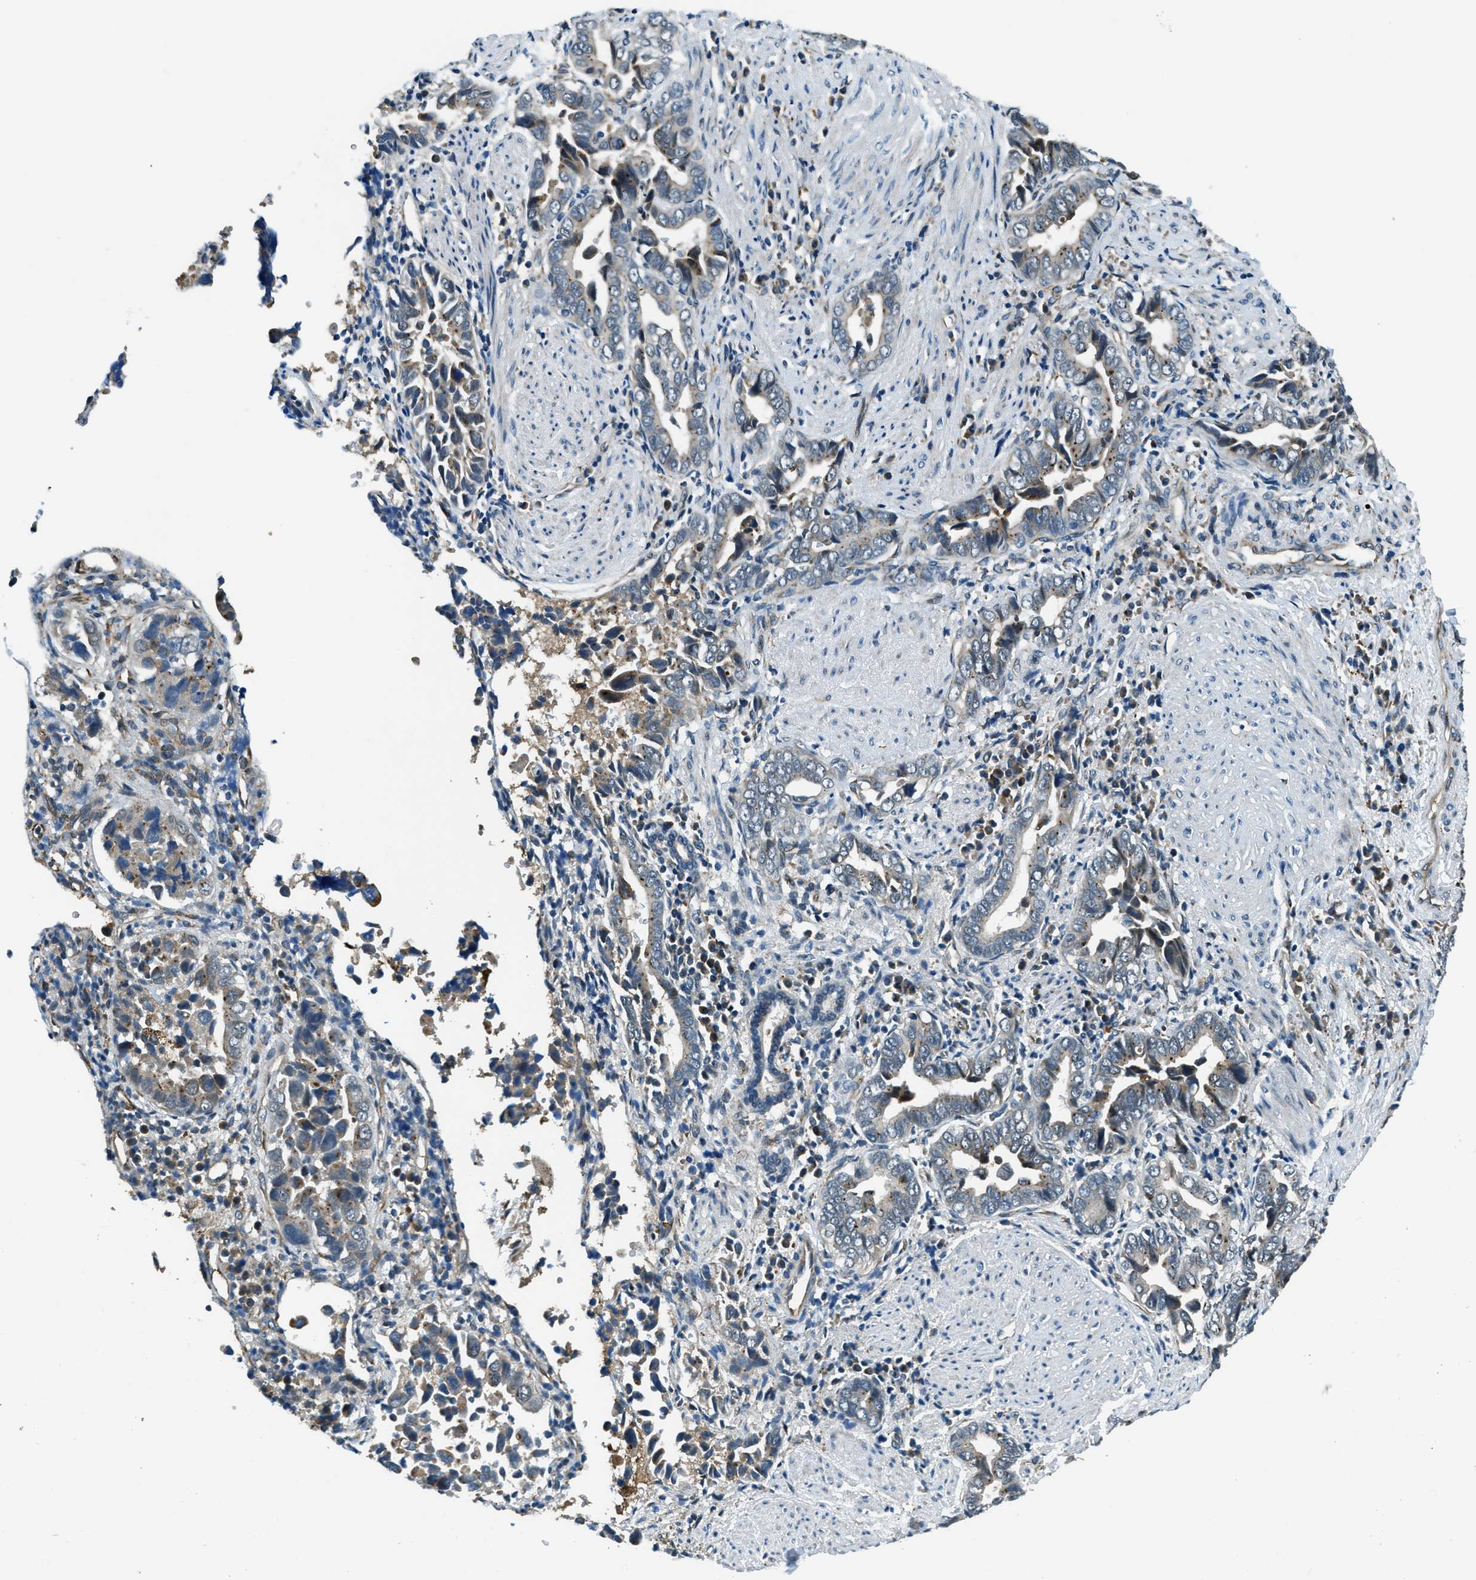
{"staining": {"intensity": "weak", "quantity": "25%-75%", "location": "cytoplasmic/membranous"}, "tissue": "liver cancer", "cell_type": "Tumor cells", "image_type": "cancer", "snomed": [{"axis": "morphology", "description": "Cholangiocarcinoma"}, {"axis": "topography", "description": "Liver"}], "caption": "Liver cancer (cholangiocarcinoma) tissue displays weak cytoplasmic/membranous expression in approximately 25%-75% of tumor cells, visualized by immunohistochemistry. Immunohistochemistry stains the protein in brown and the nuclei are stained blue.", "gene": "GINM1", "patient": {"sex": "female", "age": 79}}